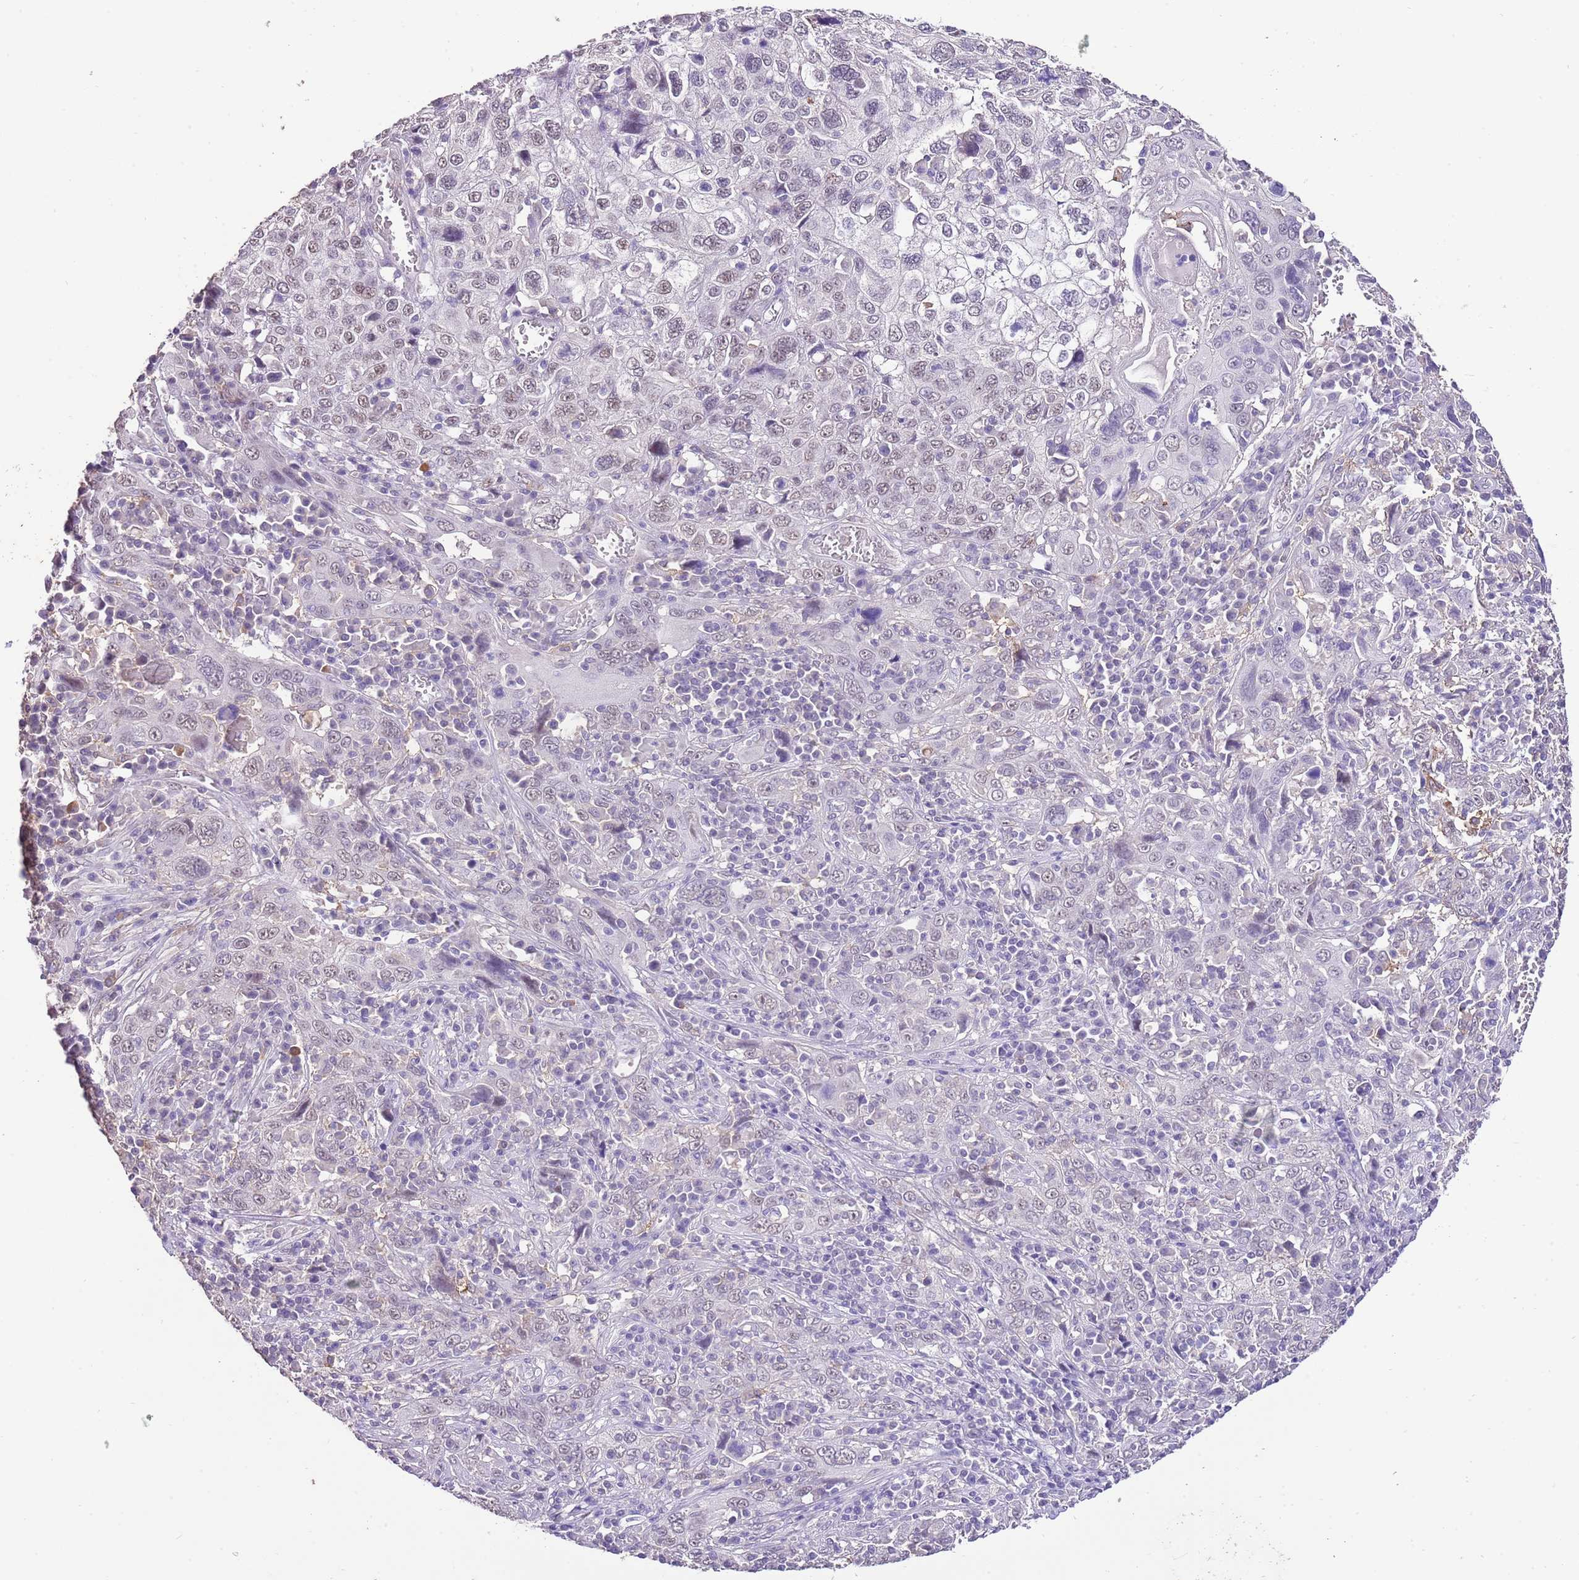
{"staining": {"intensity": "weak", "quantity": "25%-75%", "location": "nuclear"}, "tissue": "cervical cancer", "cell_type": "Tumor cells", "image_type": "cancer", "snomed": [{"axis": "morphology", "description": "Squamous cell carcinoma, NOS"}, {"axis": "topography", "description": "Cervix"}], "caption": "Weak nuclear protein expression is appreciated in about 25%-75% of tumor cells in cervical squamous cell carcinoma.", "gene": "IZUMO4", "patient": {"sex": "female", "age": 46}}